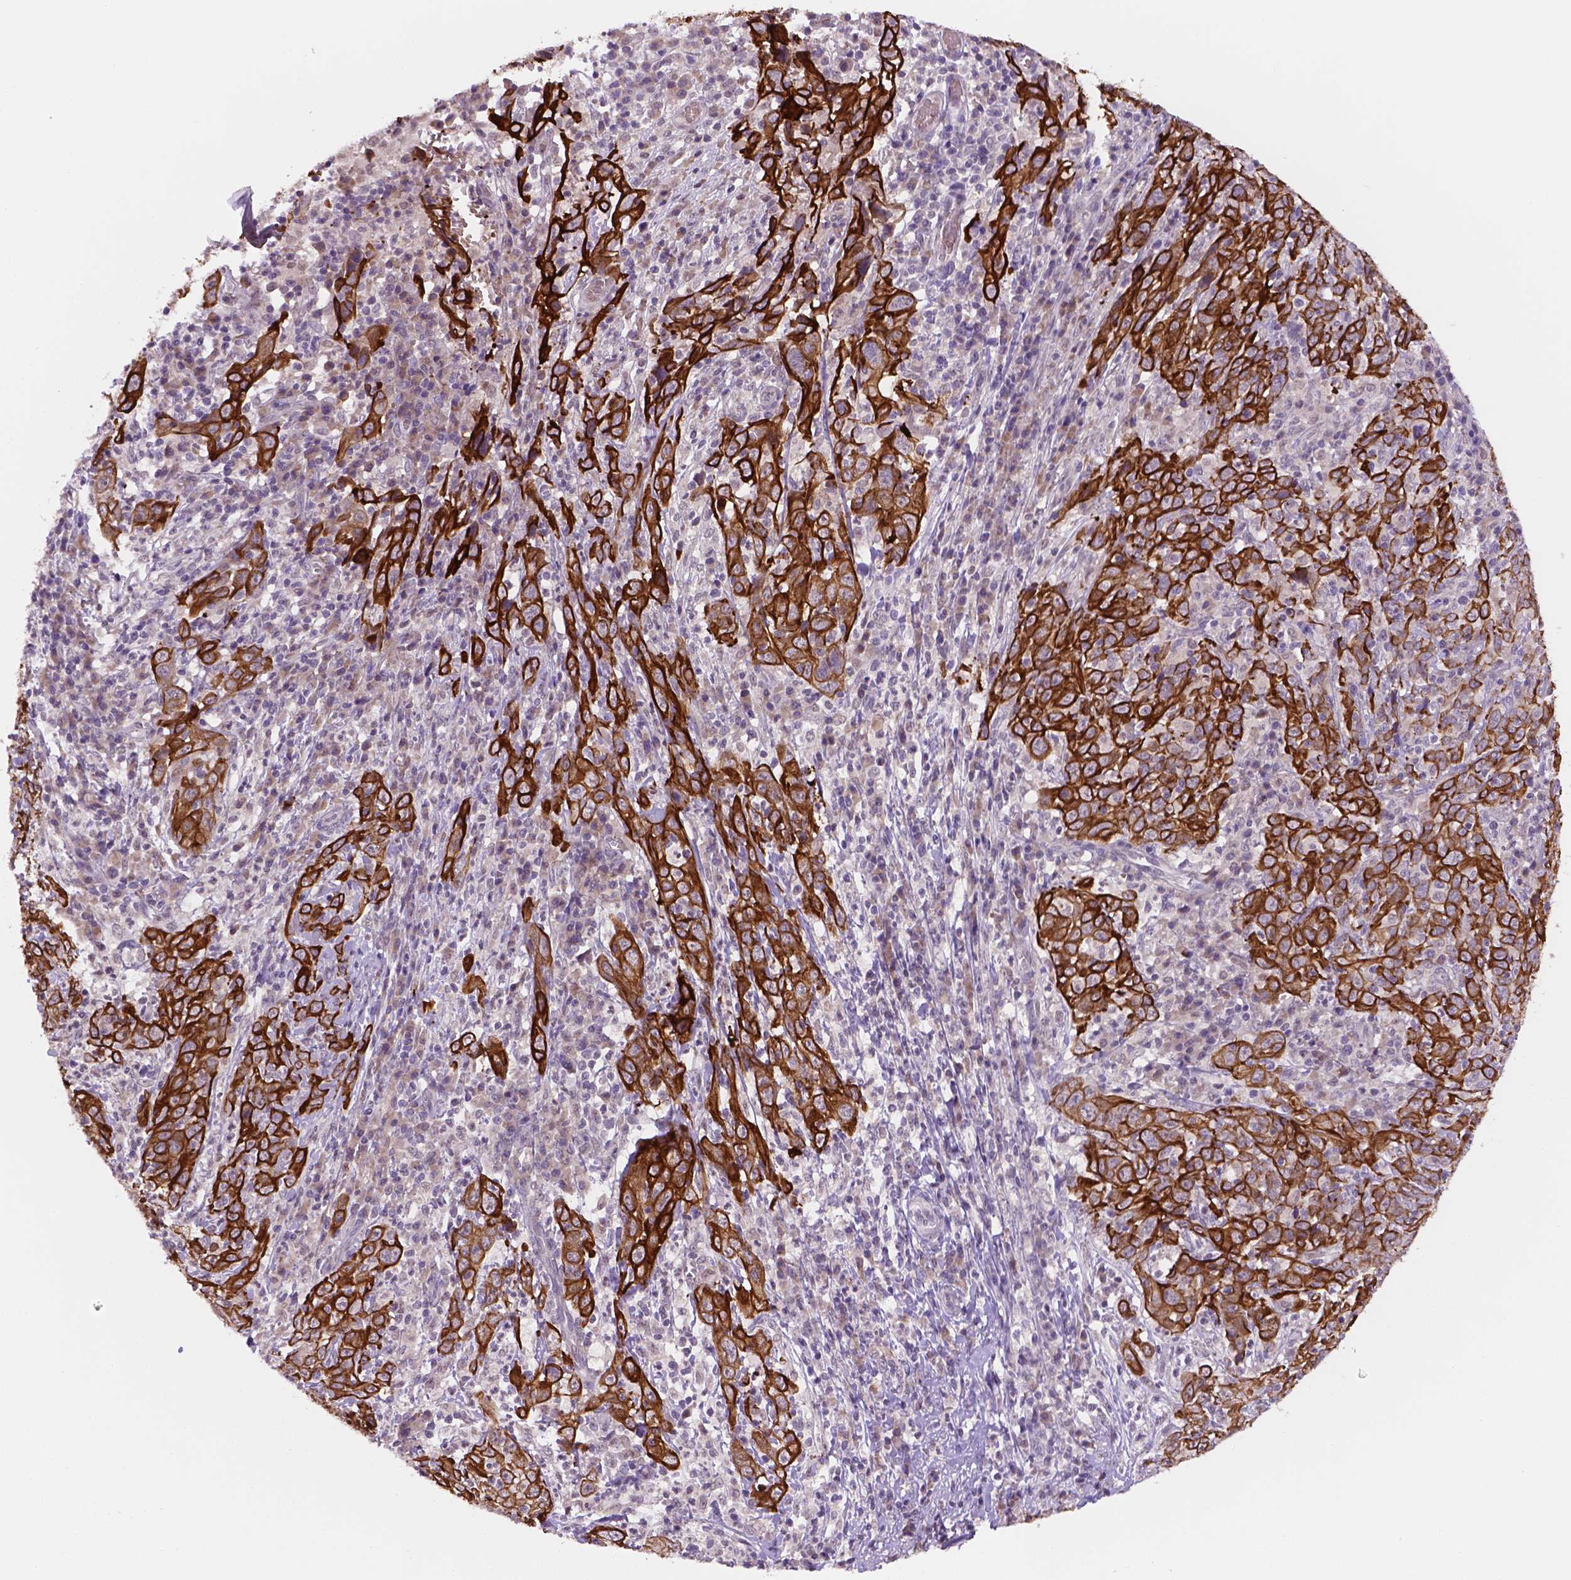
{"staining": {"intensity": "strong", "quantity": ">75%", "location": "cytoplasmic/membranous"}, "tissue": "cervical cancer", "cell_type": "Tumor cells", "image_type": "cancer", "snomed": [{"axis": "morphology", "description": "Squamous cell carcinoma, NOS"}, {"axis": "topography", "description": "Cervix"}], "caption": "Protein analysis of cervical squamous cell carcinoma tissue displays strong cytoplasmic/membranous expression in approximately >75% of tumor cells.", "gene": "SHLD3", "patient": {"sex": "female", "age": 46}}